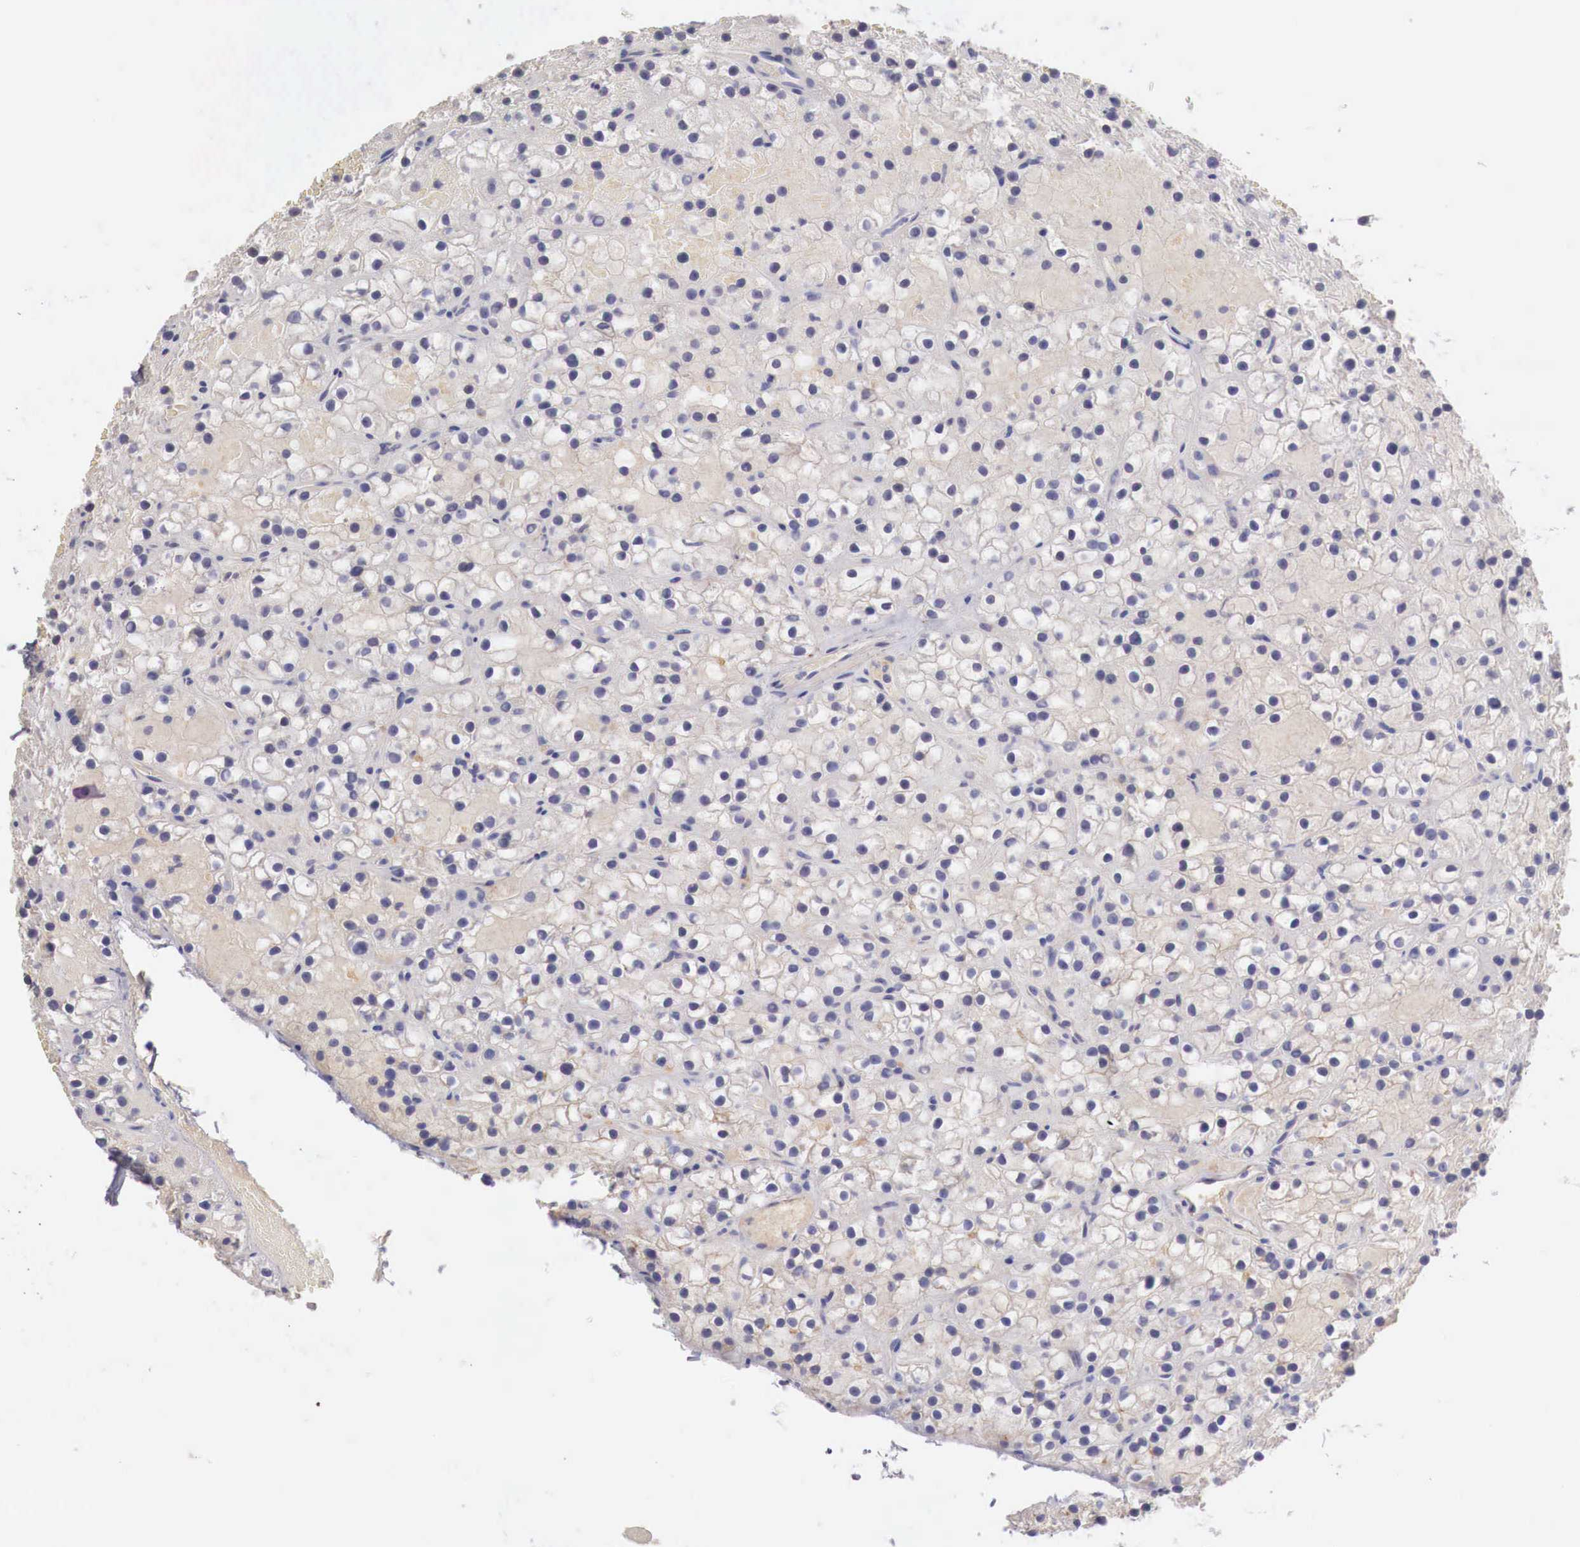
{"staining": {"intensity": "negative", "quantity": "none", "location": "none"}, "tissue": "parathyroid gland", "cell_type": "Glandular cells", "image_type": "normal", "snomed": [{"axis": "morphology", "description": "Normal tissue, NOS"}, {"axis": "topography", "description": "Parathyroid gland"}], "caption": "This is a histopathology image of immunohistochemistry (IHC) staining of benign parathyroid gland, which shows no positivity in glandular cells.", "gene": "KLHDC7B", "patient": {"sex": "female", "age": 71}}